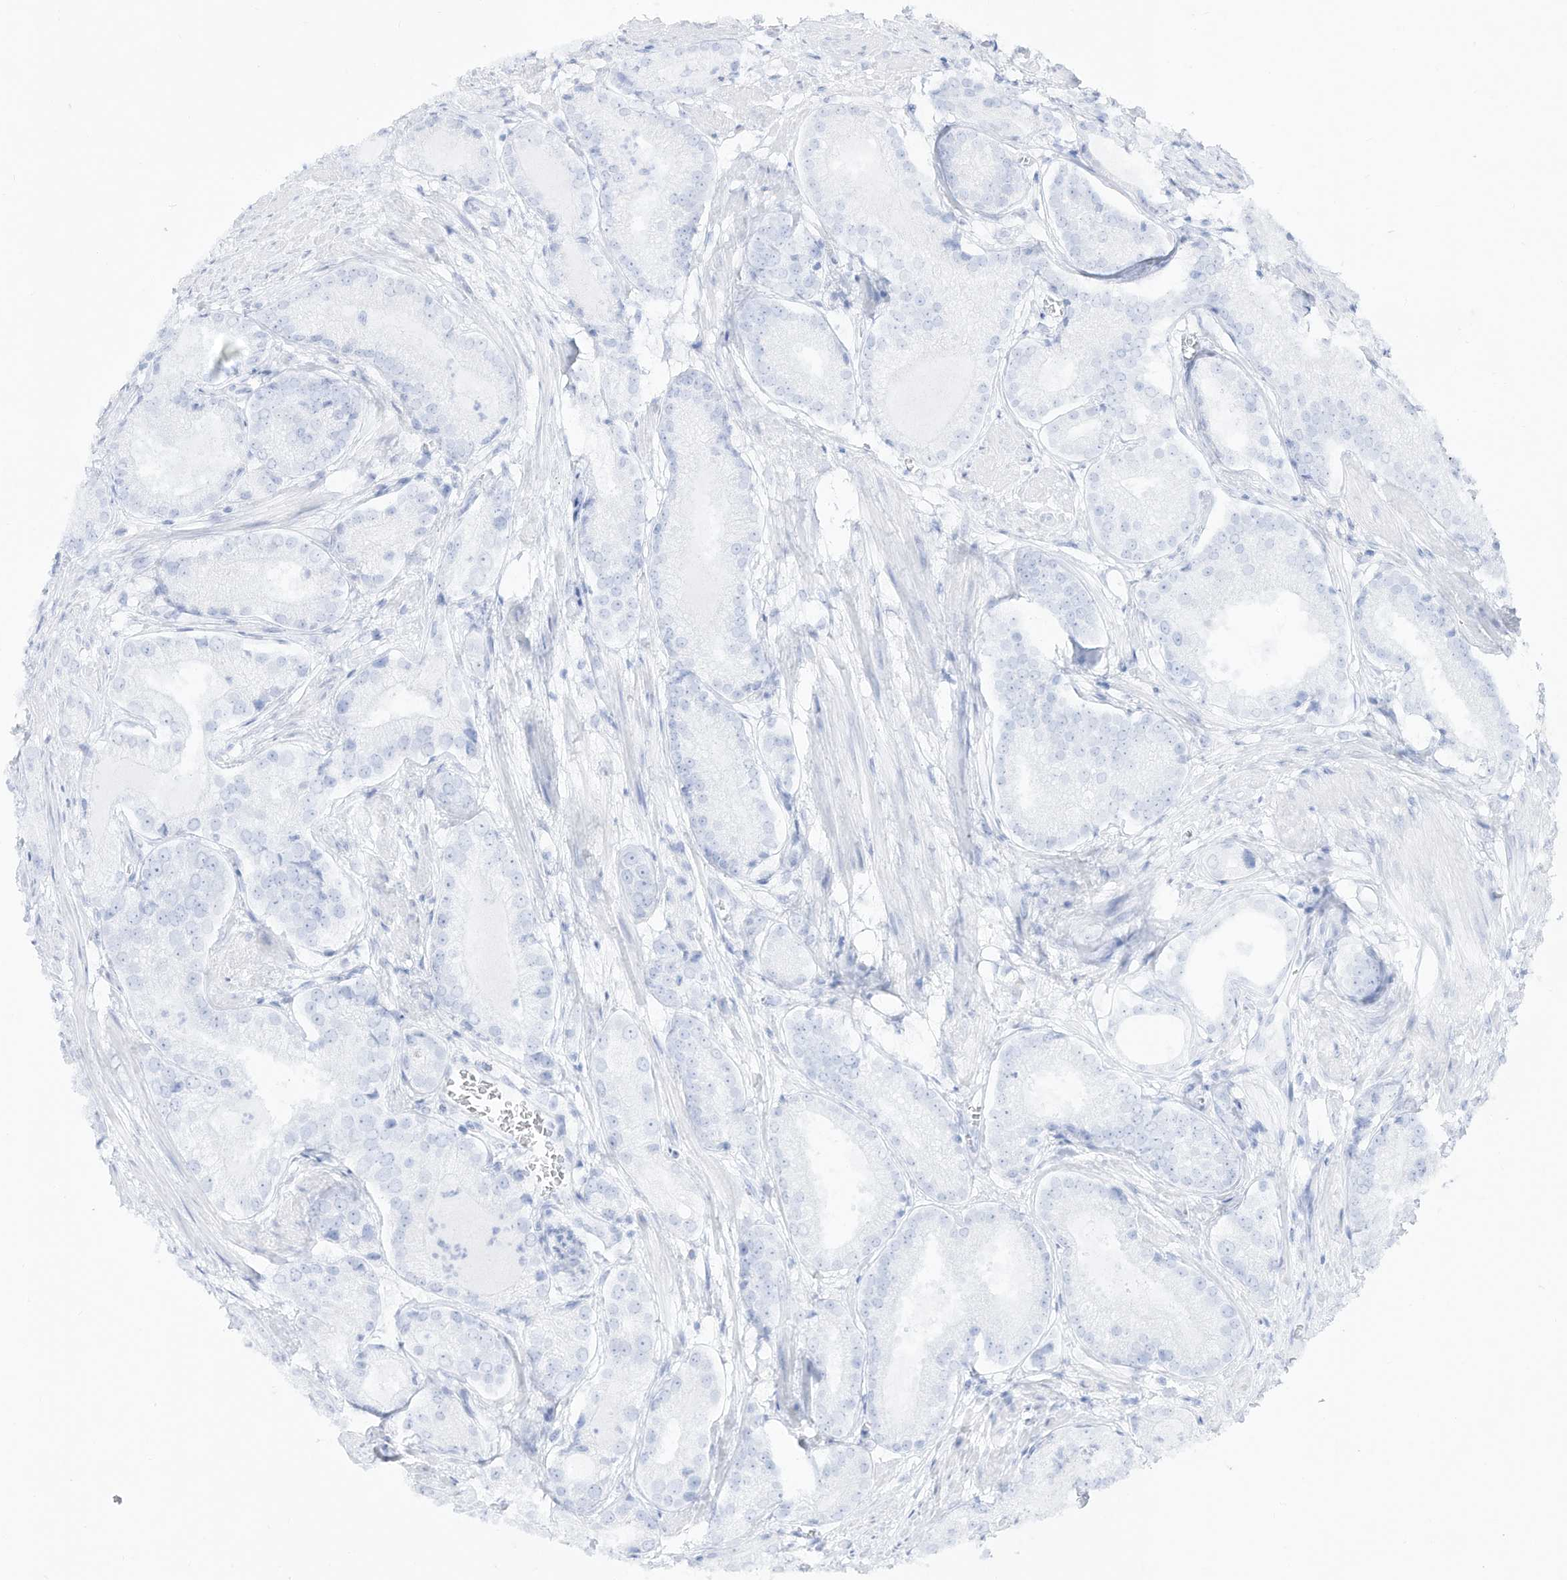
{"staining": {"intensity": "negative", "quantity": "none", "location": "none"}, "tissue": "prostate cancer", "cell_type": "Tumor cells", "image_type": "cancer", "snomed": [{"axis": "morphology", "description": "Adenocarcinoma, Low grade"}, {"axis": "topography", "description": "Prostate"}], "caption": "A high-resolution photomicrograph shows immunohistochemistry (IHC) staining of prostate adenocarcinoma (low-grade), which exhibits no significant expression in tumor cells. Brightfield microscopy of immunohistochemistry (IHC) stained with DAB (brown) and hematoxylin (blue), captured at high magnification.", "gene": "DMKN", "patient": {"sex": "male", "age": 54}}